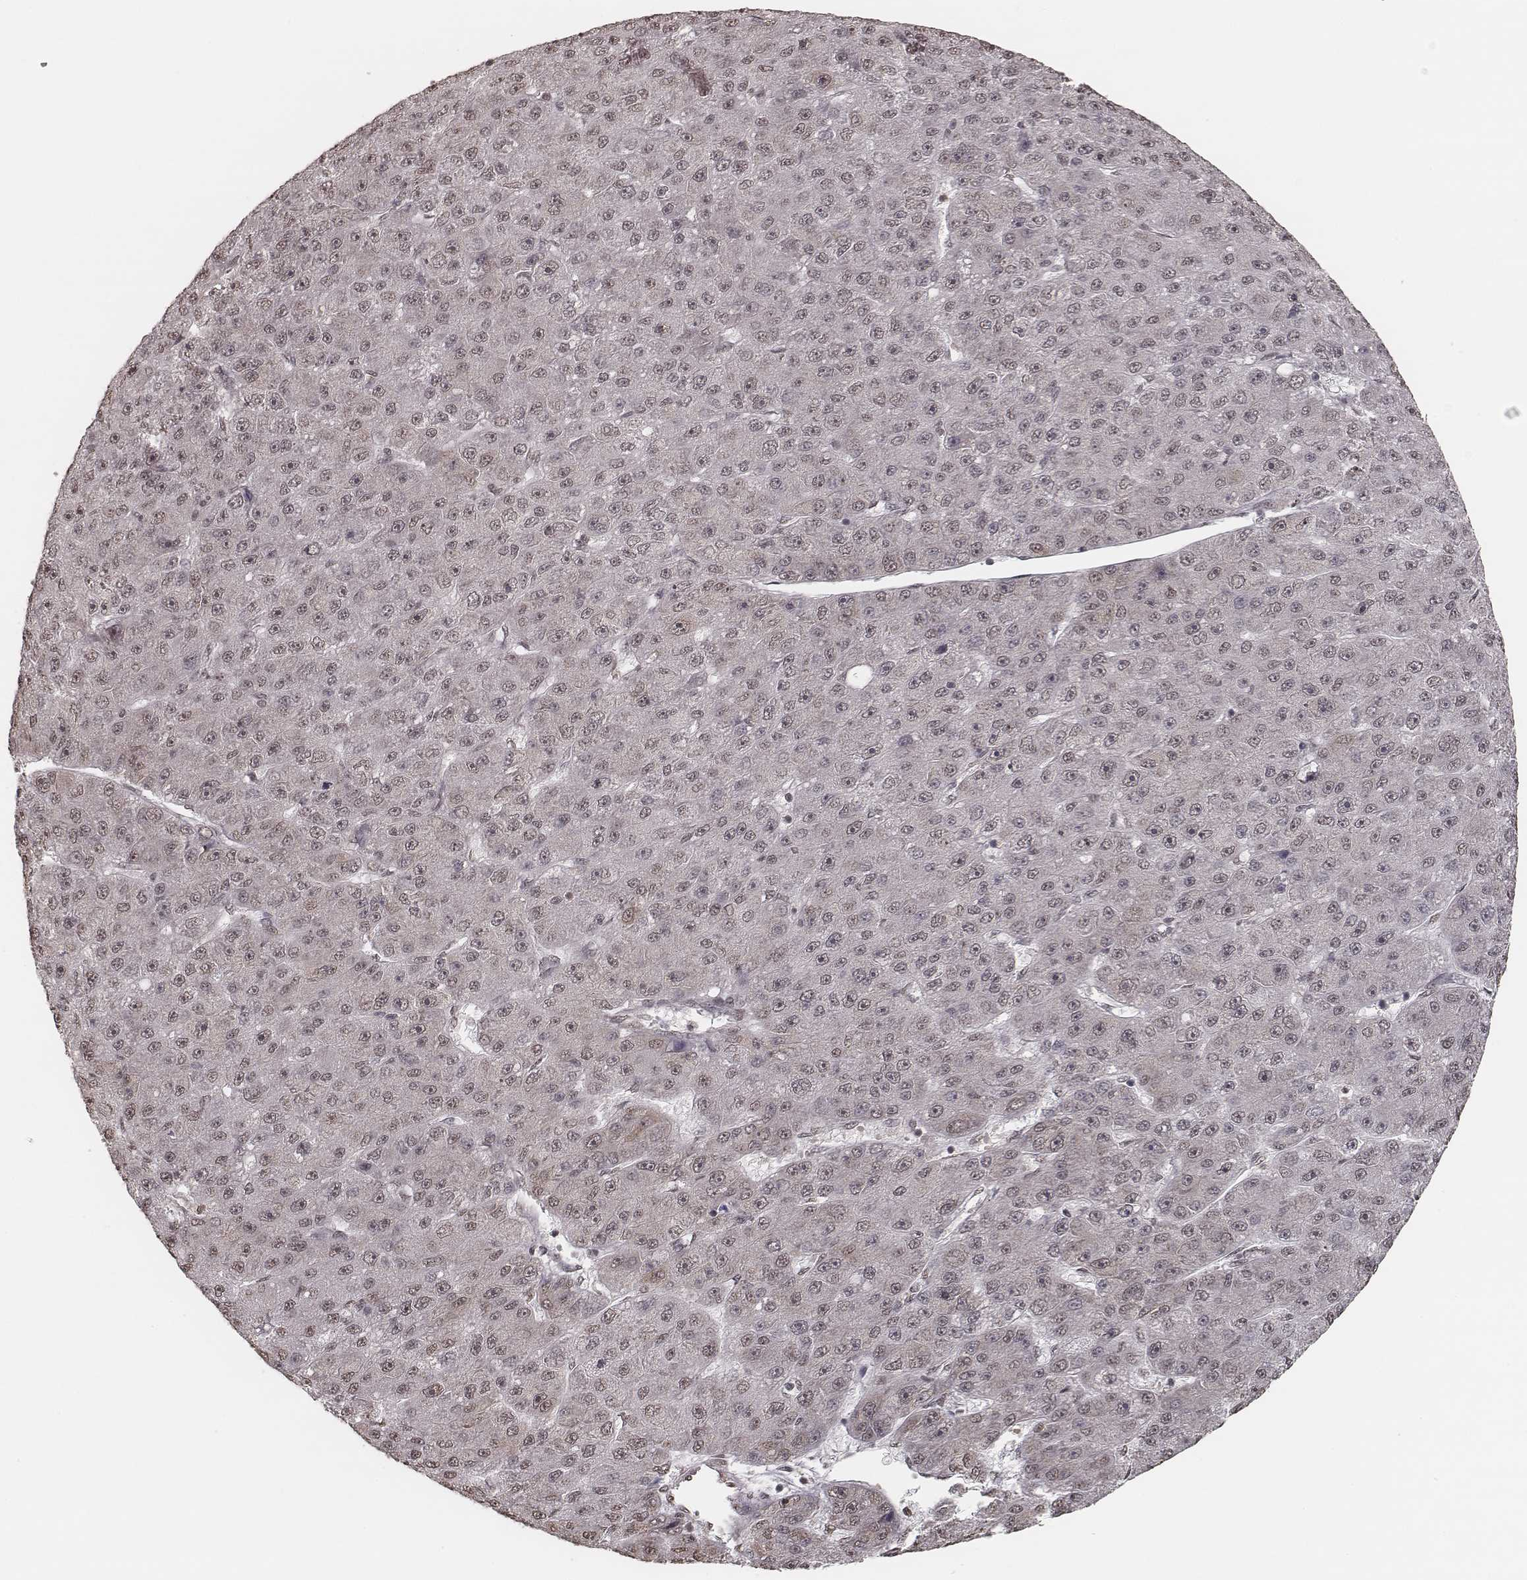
{"staining": {"intensity": "weak", "quantity": ">75%", "location": "cytoplasmic/membranous,nuclear"}, "tissue": "liver cancer", "cell_type": "Tumor cells", "image_type": "cancer", "snomed": [{"axis": "morphology", "description": "Carcinoma, Hepatocellular, NOS"}, {"axis": "topography", "description": "Liver"}], "caption": "The image displays staining of liver hepatocellular carcinoma, revealing weak cytoplasmic/membranous and nuclear protein staining (brown color) within tumor cells.", "gene": "HMGA2", "patient": {"sex": "male", "age": 67}}